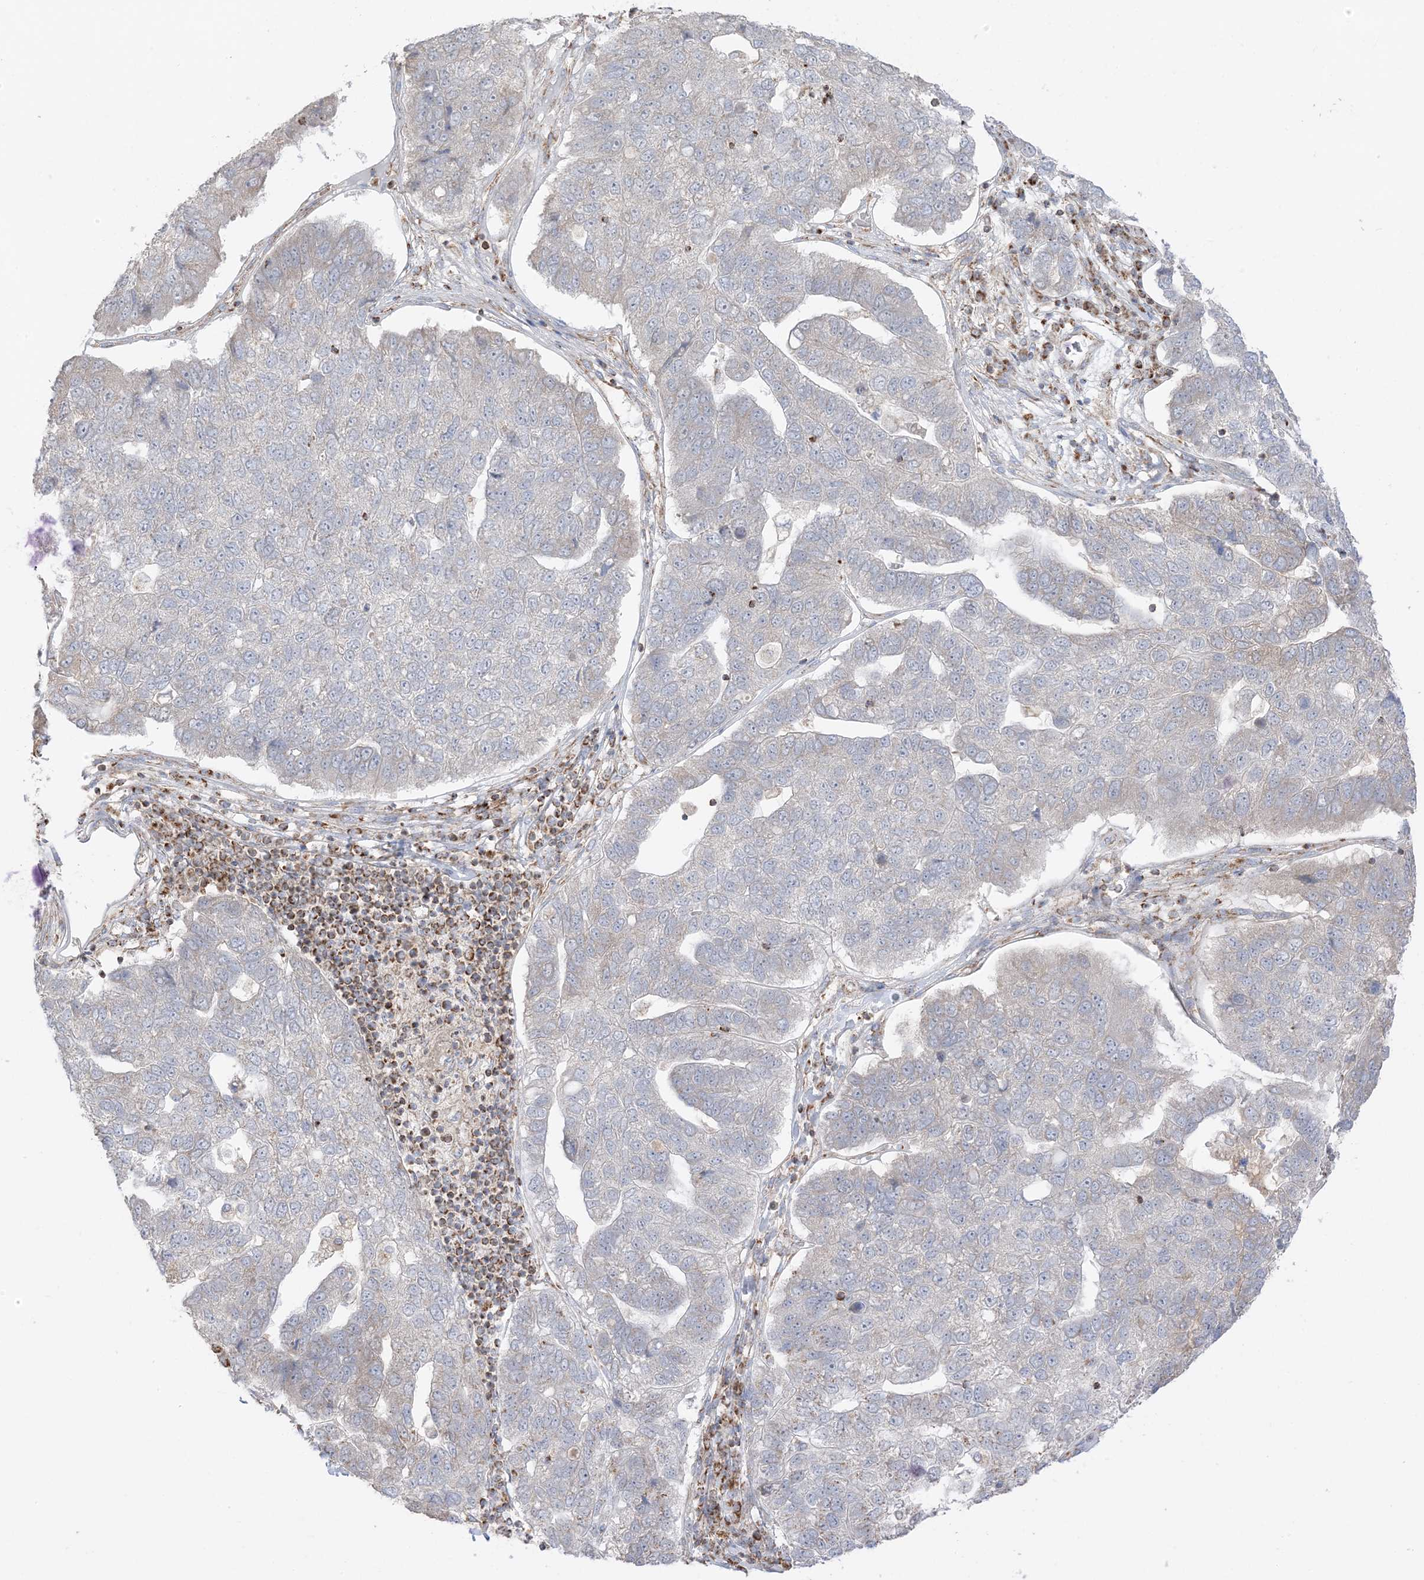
{"staining": {"intensity": "negative", "quantity": "none", "location": "none"}, "tissue": "pancreatic cancer", "cell_type": "Tumor cells", "image_type": "cancer", "snomed": [{"axis": "morphology", "description": "Adenocarcinoma, NOS"}, {"axis": "topography", "description": "Pancreas"}], "caption": "This is a micrograph of immunohistochemistry staining of adenocarcinoma (pancreatic), which shows no staining in tumor cells.", "gene": "SLC25A12", "patient": {"sex": "female", "age": 61}}